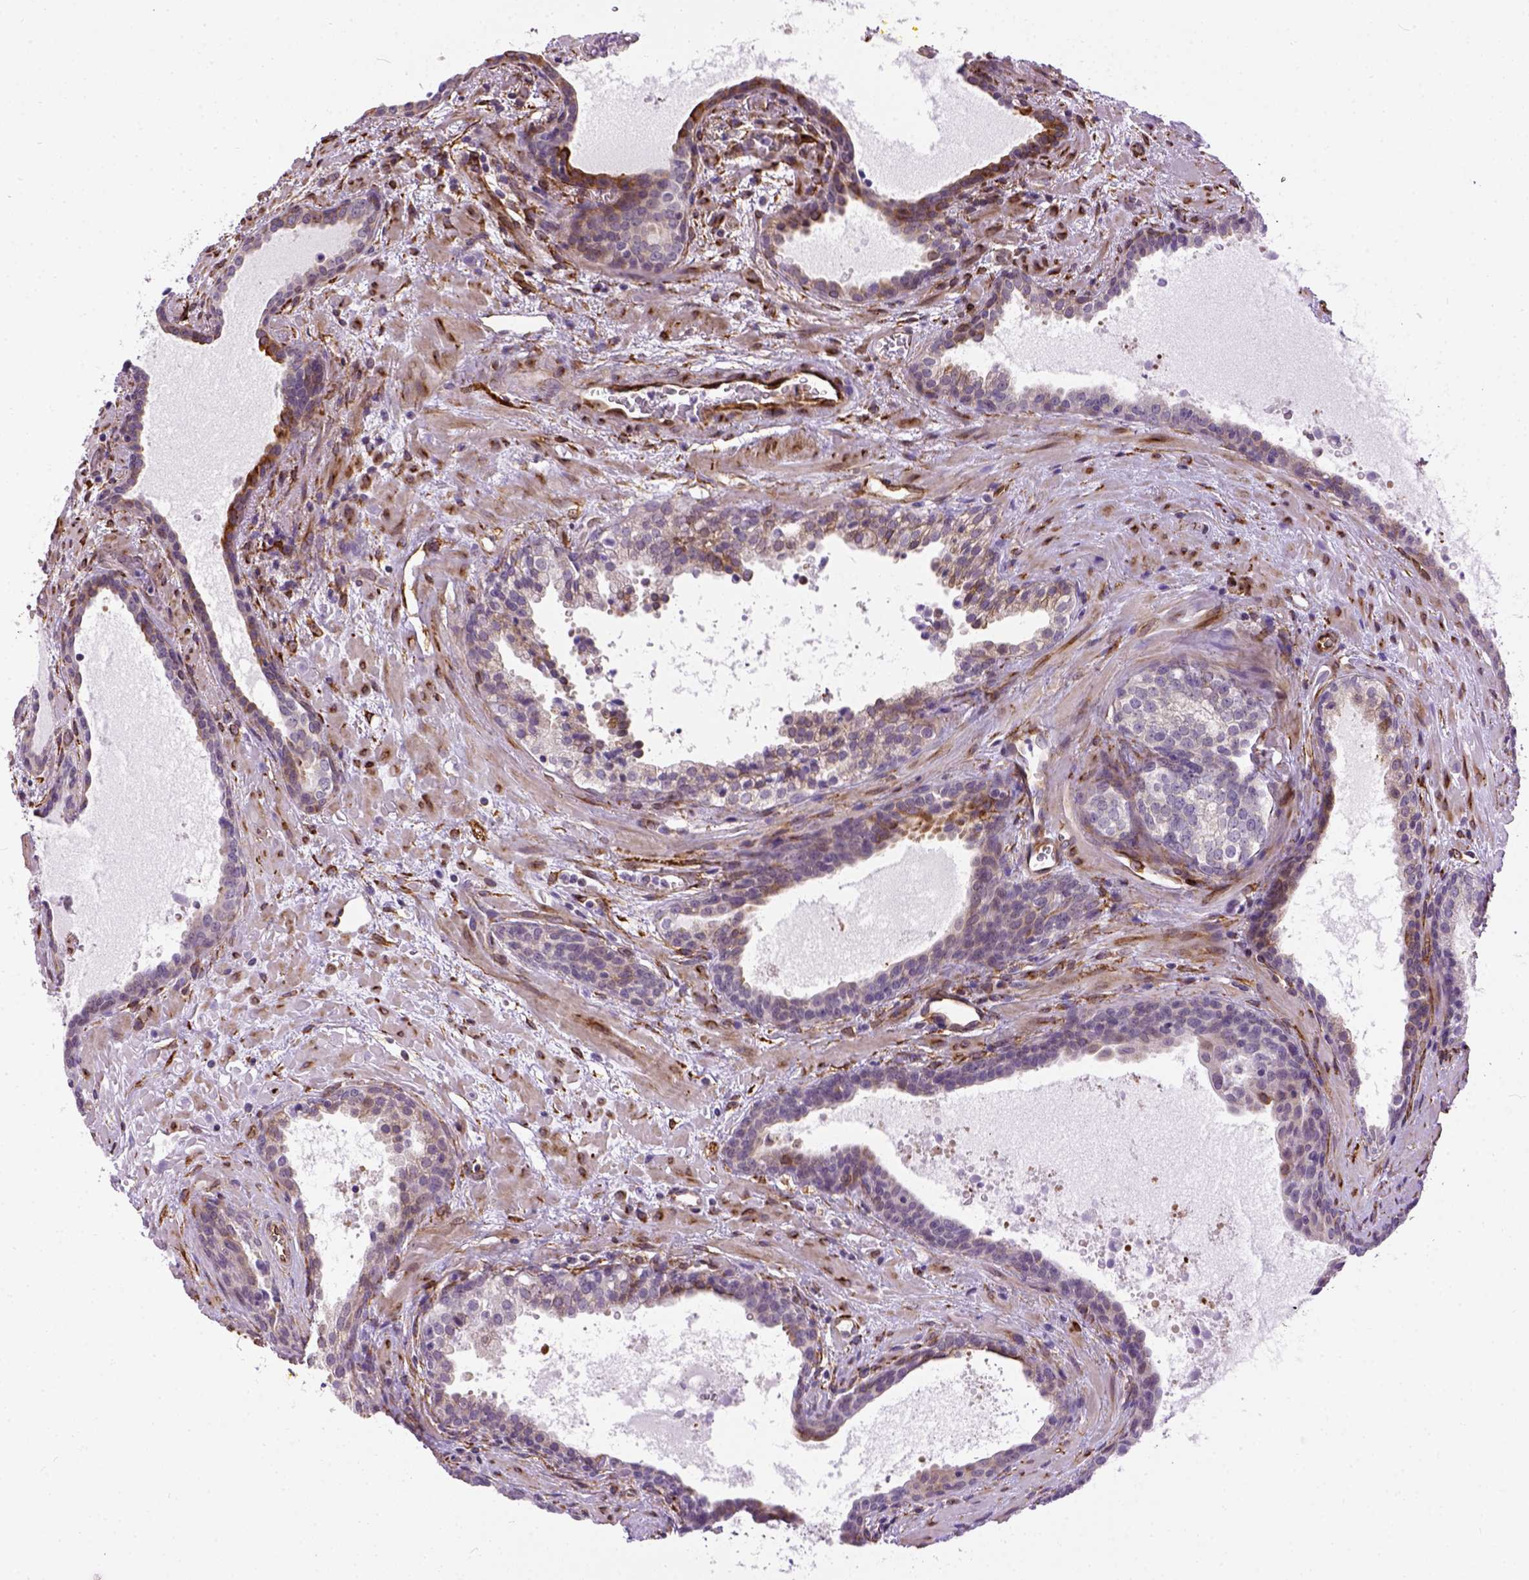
{"staining": {"intensity": "weak", "quantity": "<25%", "location": "cytoplasmic/membranous"}, "tissue": "prostate cancer", "cell_type": "Tumor cells", "image_type": "cancer", "snomed": [{"axis": "morphology", "description": "Adenocarcinoma, NOS"}, {"axis": "topography", "description": "Prostate"}], "caption": "Immunohistochemistry of prostate cancer (adenocarcinoma) displays no expression in tumor cells.", "gene": "KAZN", "patient": {"sex": "male", "age": 66}}